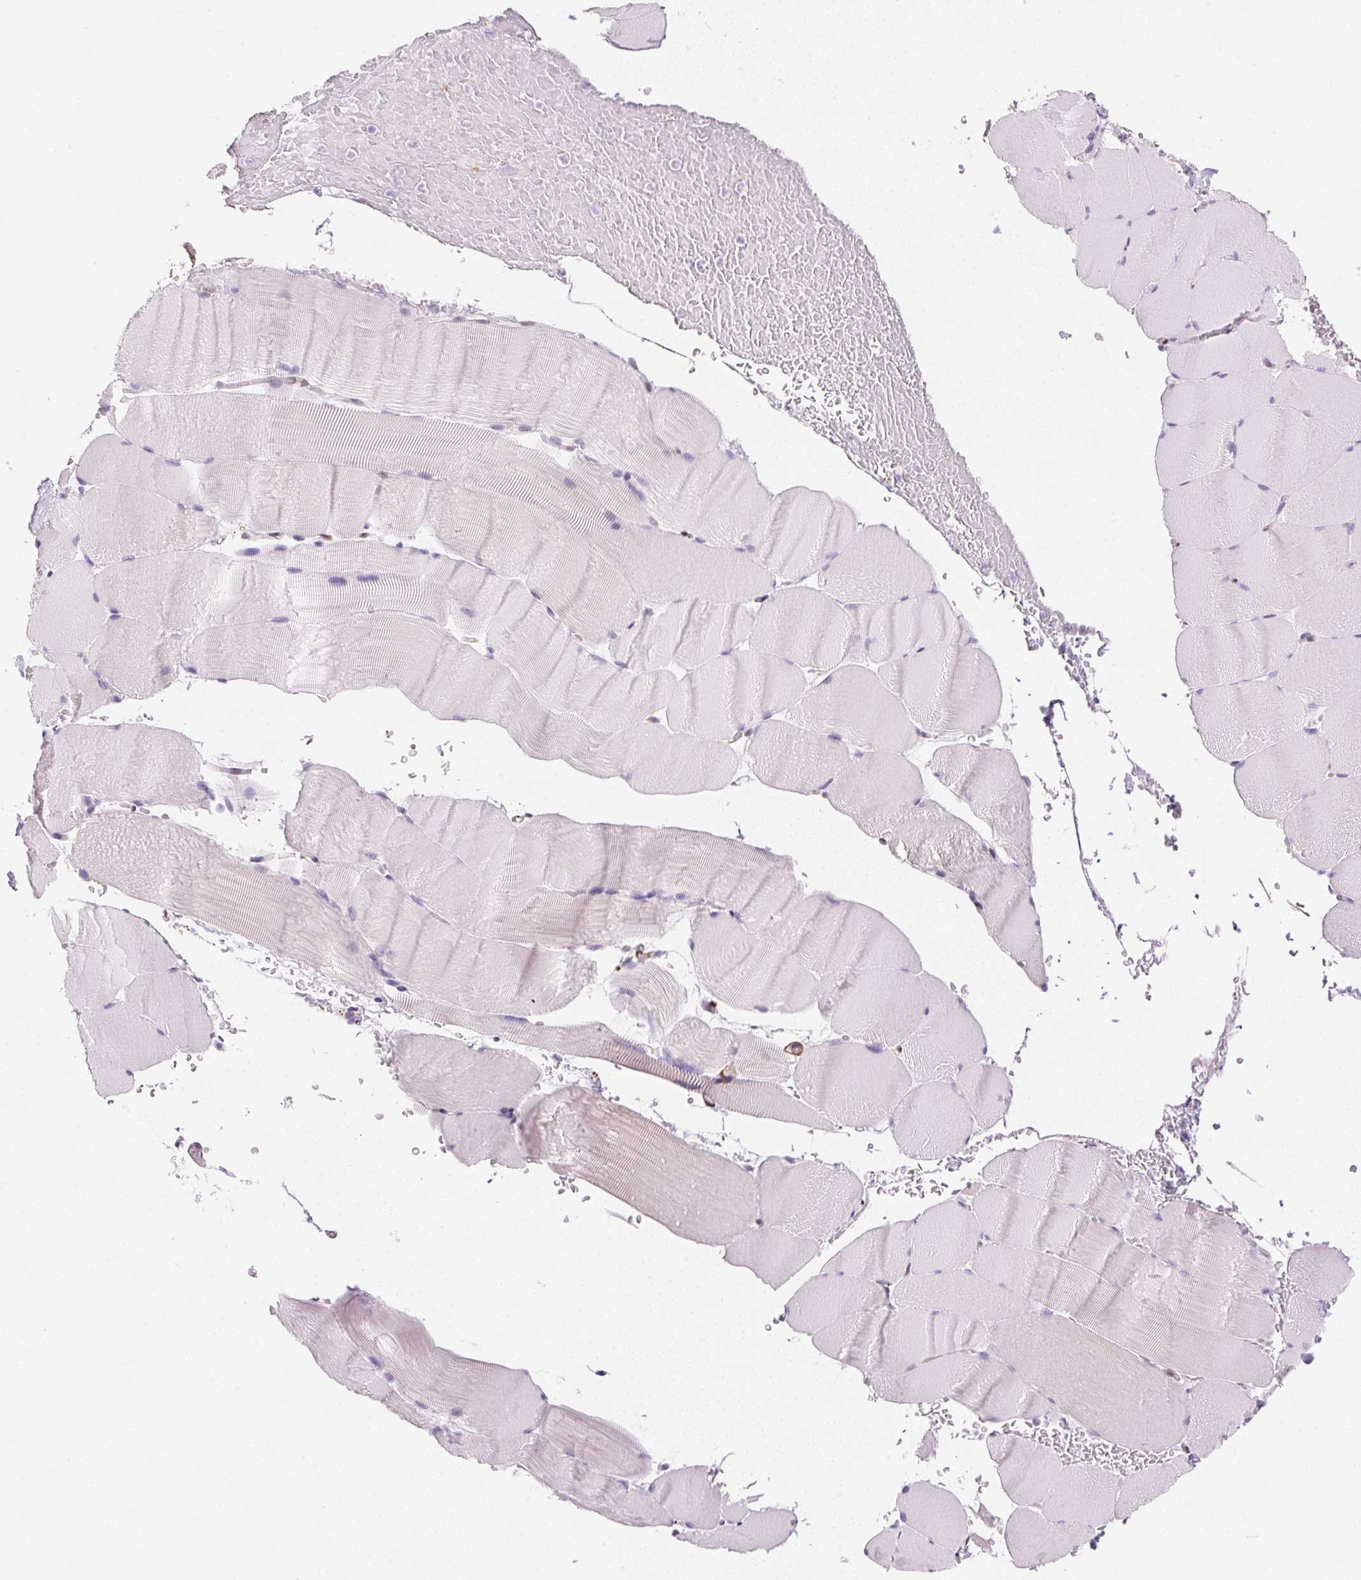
{"staining": {"intensity": "negative", "quantity": "none", "location": "none"}, "tissue": "skeletal muscle", "cell_type": "Myocytes", "image_type": "normal", "snomed": [{"axis": "morphology", "description": "Normal tissue, NOS"}, {"axis": "topography", "description": "Skeletal muscle"}], "caption": "Photomicrograph shows no protein staining in myocytes of benign skeletal muscle. The staining was performed using DAB (3,3'-diaminobenzidine) to visualize the protein expression in brown, while the nuclei were stained in blue with hematoxylin (Magnification: 20x).", "gene": "SMTN", "patient": {"sex": "female", "age": 37}}